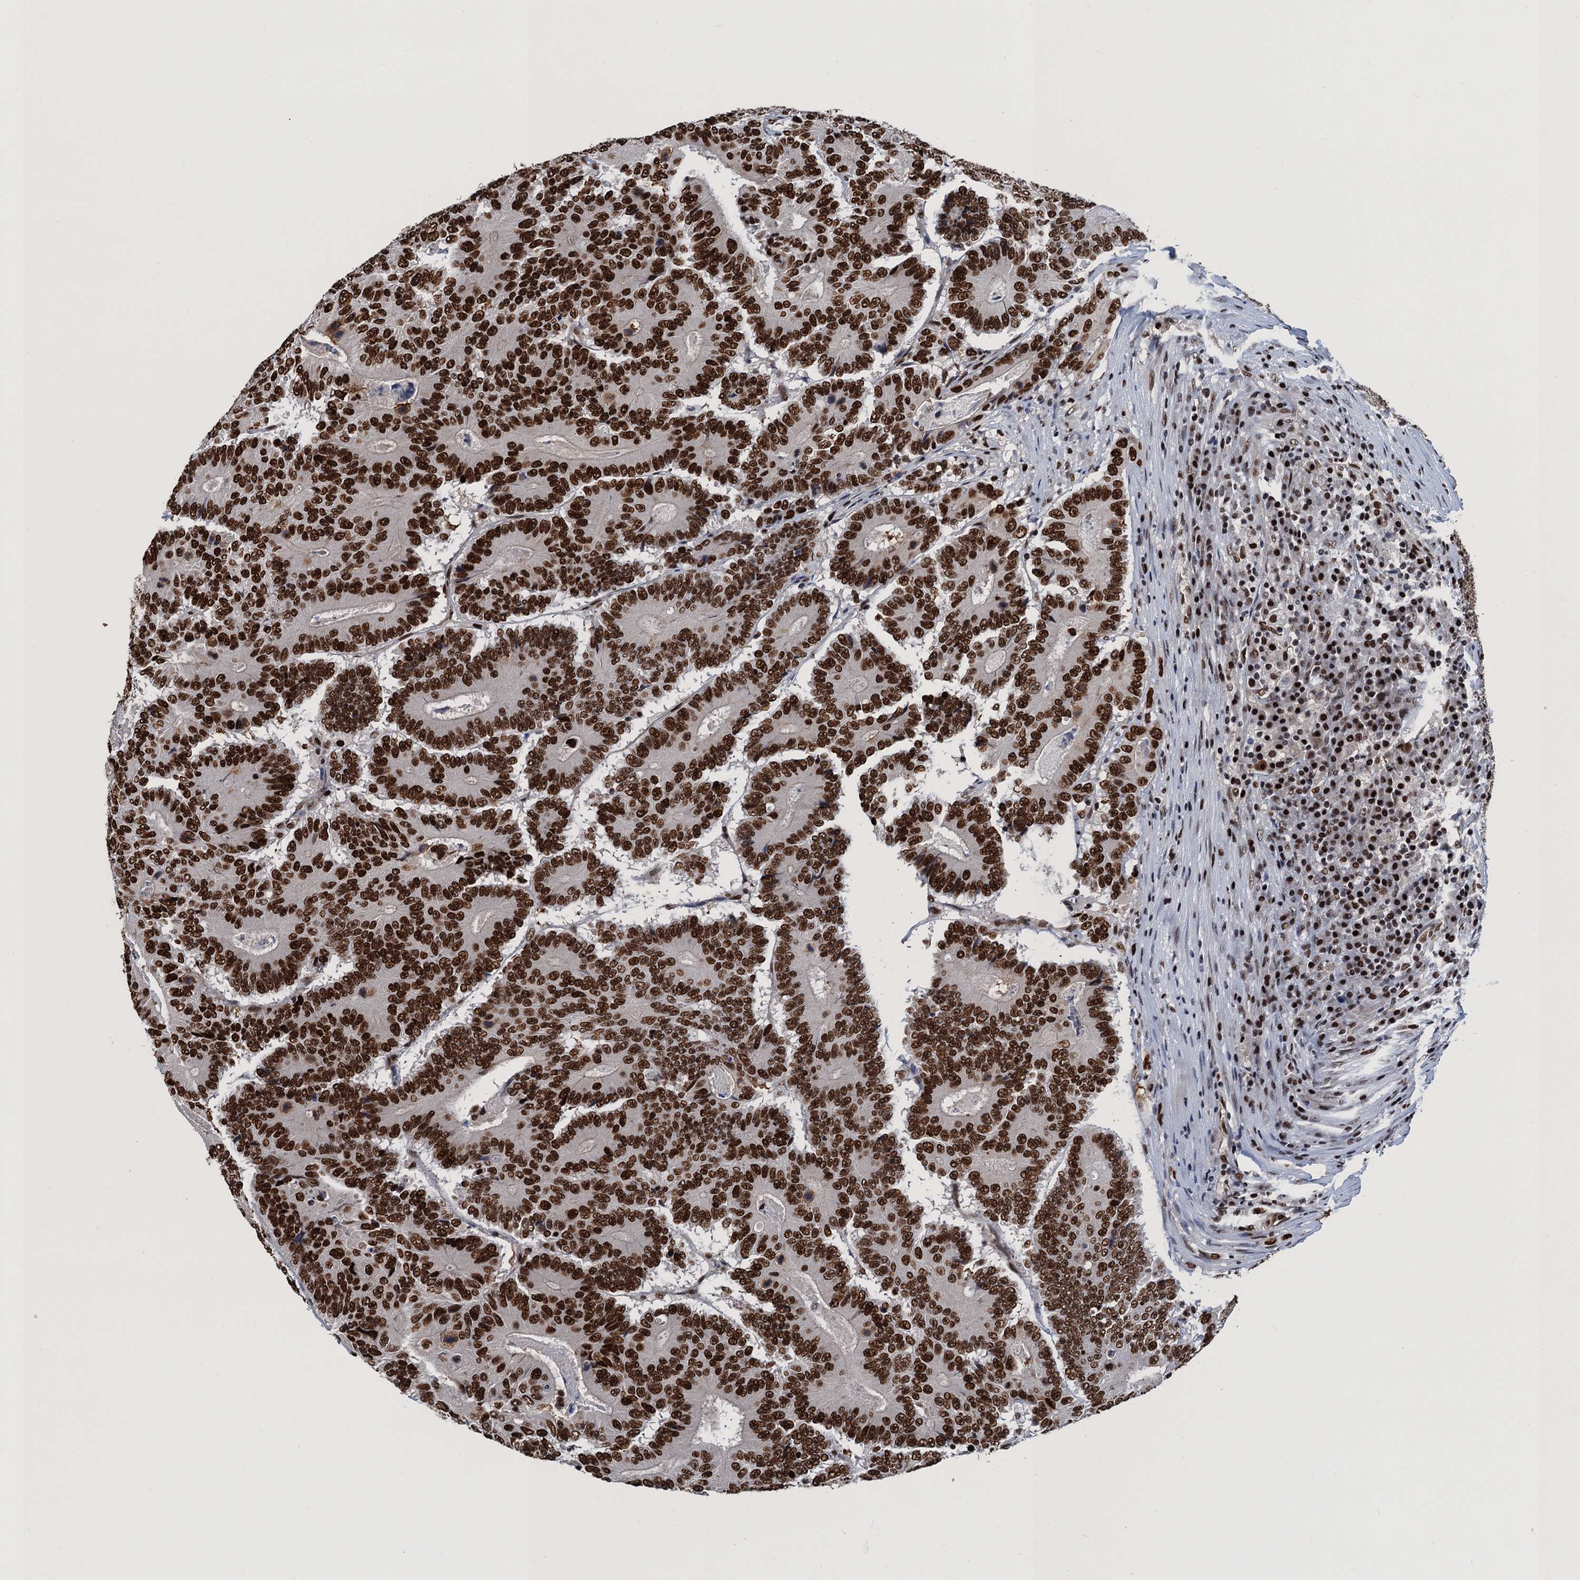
{"staining": {"intensity": "strong", "quantity": ">75%", "location": "nuclear"}, "tissue": "colorectal cancer", "cell_type": "Tumor cells", "image_type": "cancer", "snomed": [{"axis": "morphology", "description": "Adenocarcinoma, NOS"}, {"axis": "topography", "description": "Colon"}], "caption": "Human colorectal cancer (adenocarcinoma) stained with a protein marker demonstrates strong staining in tumor cells.", "gene": "PPP4R1", "patient": {"sex": "male", "age": 83}}